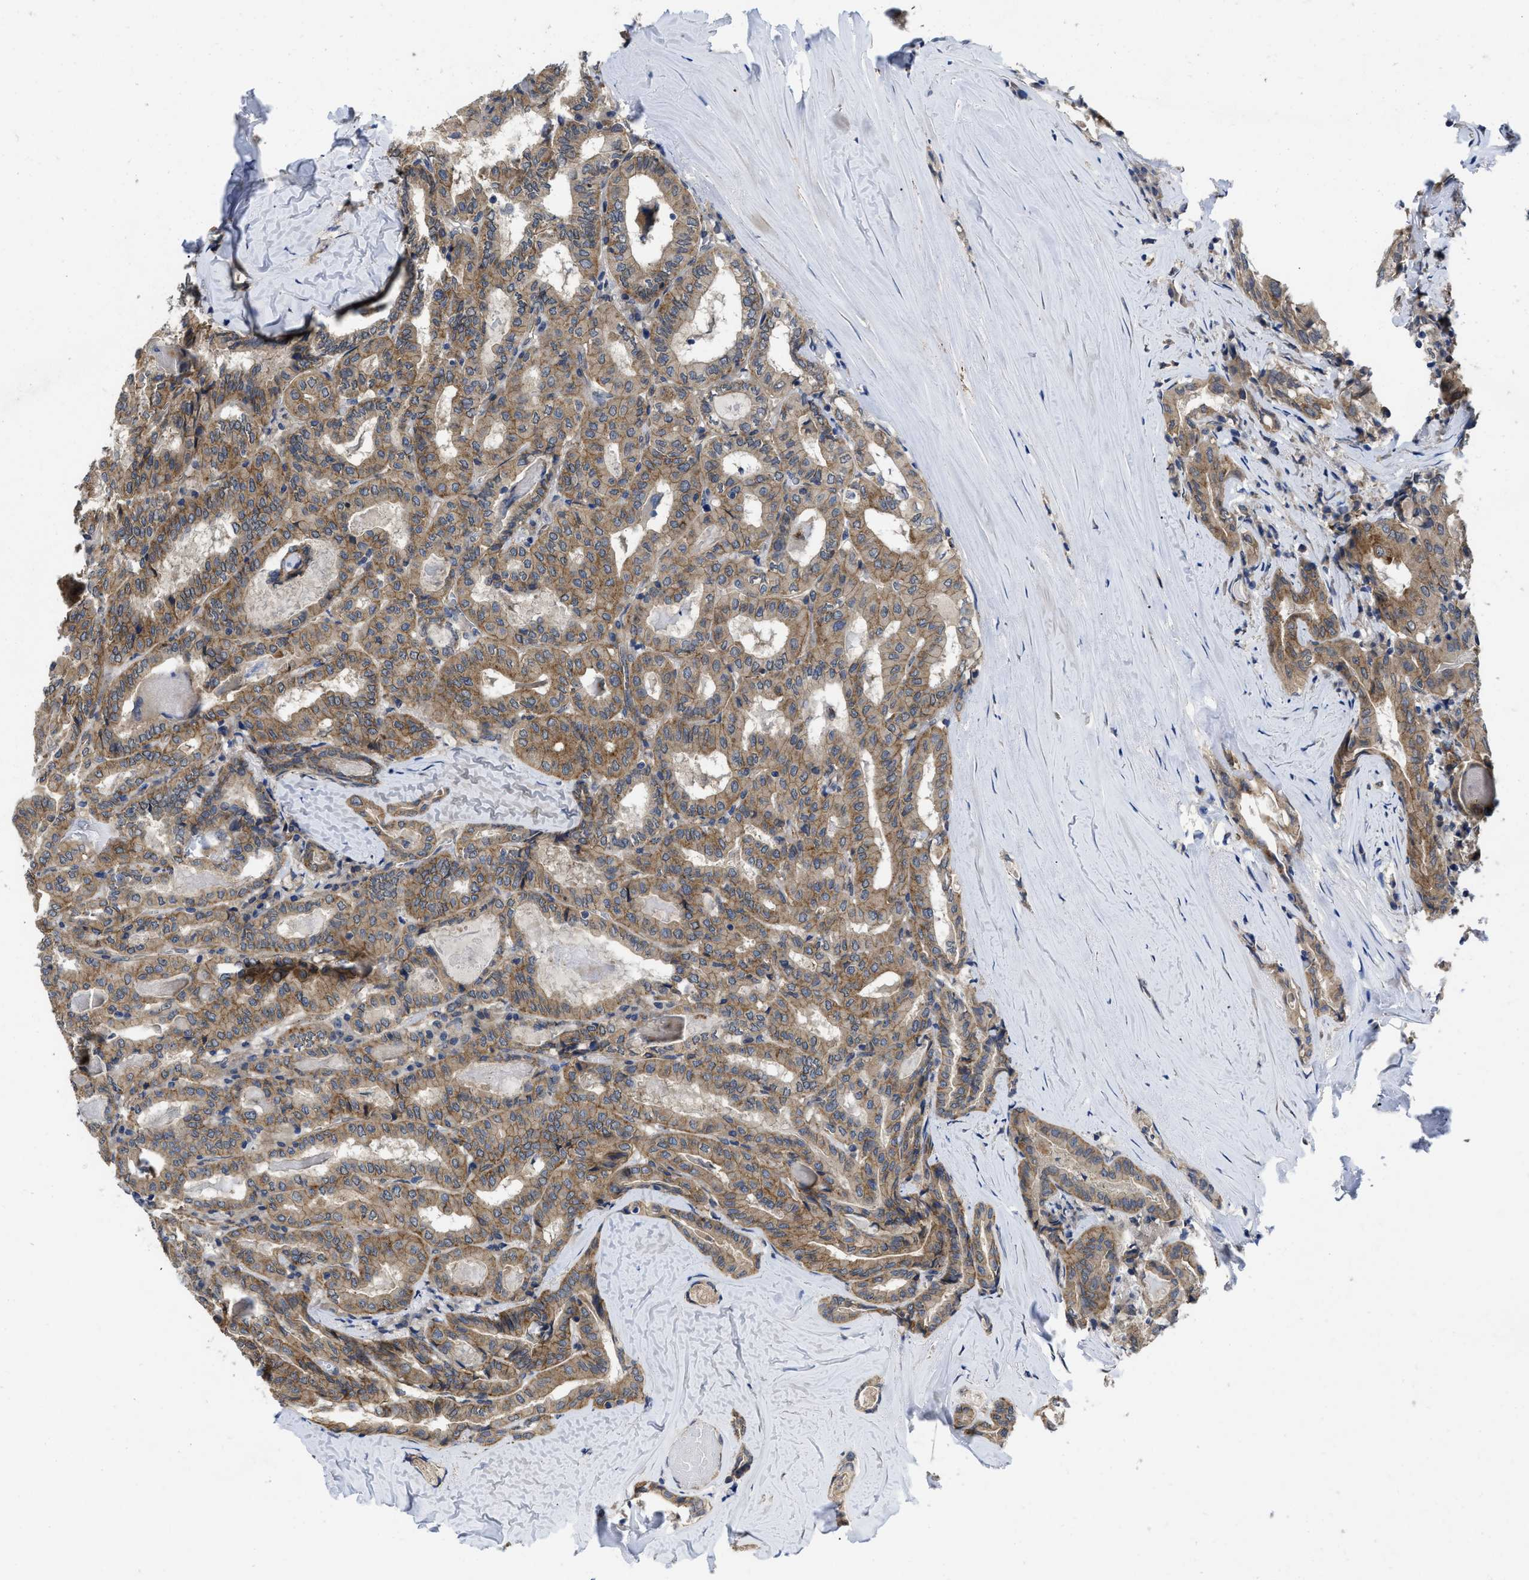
{"staining": {"intensity": "moderate", "quantity": ">75%", "location": "cytoplasmic/membranous"}, "tissue": "thyroid cancer", "cell_type": "Tumor cells", "image_type": "cancer", "snomed": [{"axis": "morphology", "description": "Papillary adenocarcinoma, NOS"}, {"axis": "topography", "description": "Thyroid gland"}], "caption": "High-power microscopy captured an immunohistochemistry (IHC) histopathology image of papillary adenocarcinoma (thyroid), revealing moderate cytoplasmic/membranous staining in approximately >75% of tumor cells. (IHC, brightfield microscopy, high magnification).", "gene": "PKD2", "patient": {"sex": "female", "age": 42}}